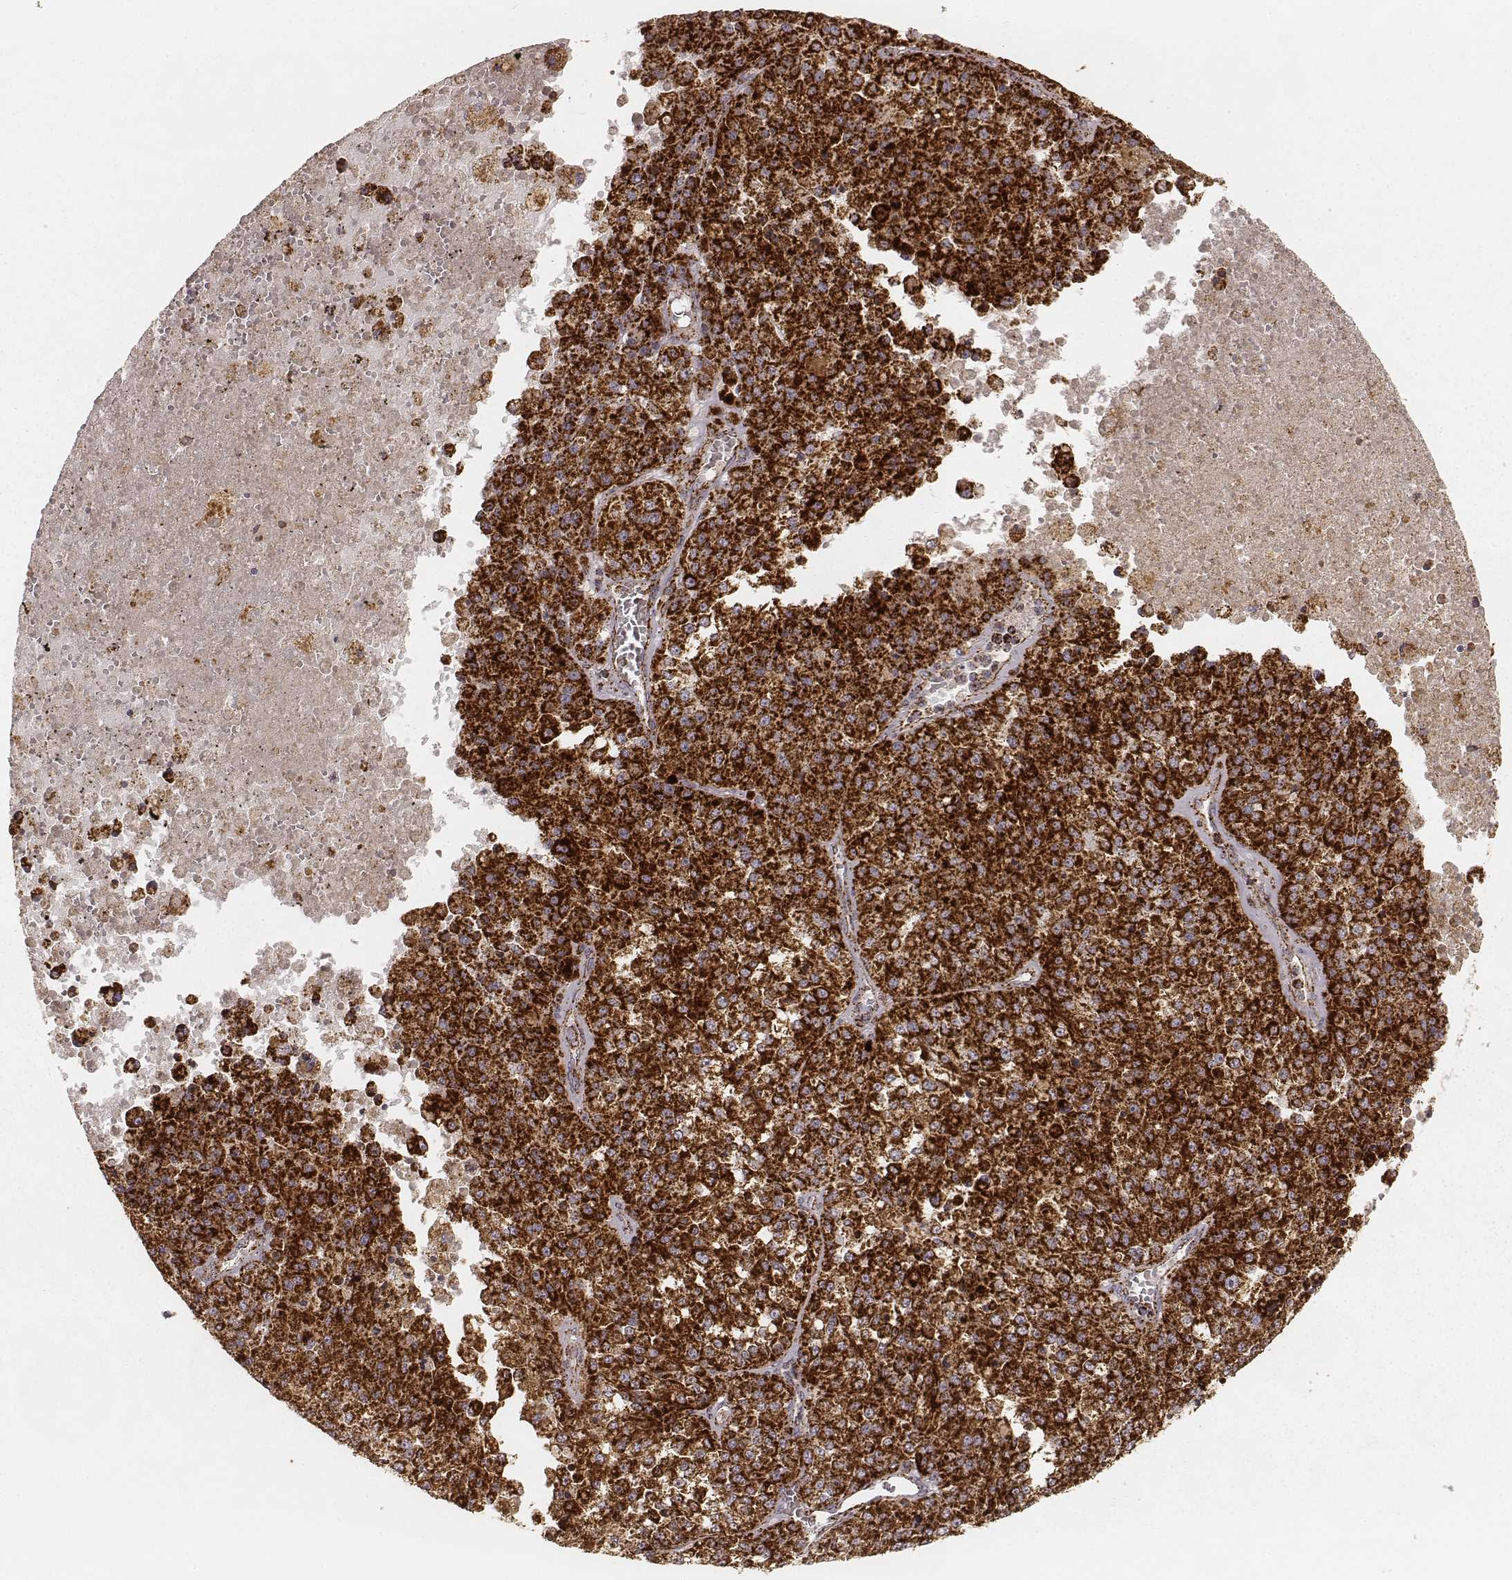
{"staining": {"intensity": "strong", "quantity": ">75%", "location": "cytoplasmic/membranous"}, "tissue": "melanoma", "cell_type": "Tumor cells", "image_type": "cancer", "snomed": [{"axis": "morphology", "description": "Malignant melanoma, Metastatic site"}, {"axis": "topography", "description": "Lymph node"}], "caption": "Protein expression by immunohistochemistry displays strong cytoplasmic/membranous expression in approximately >75% of tumor cells in melanoma.", "gene": "CS", "patient": {"sex": "female", "age": 64}}